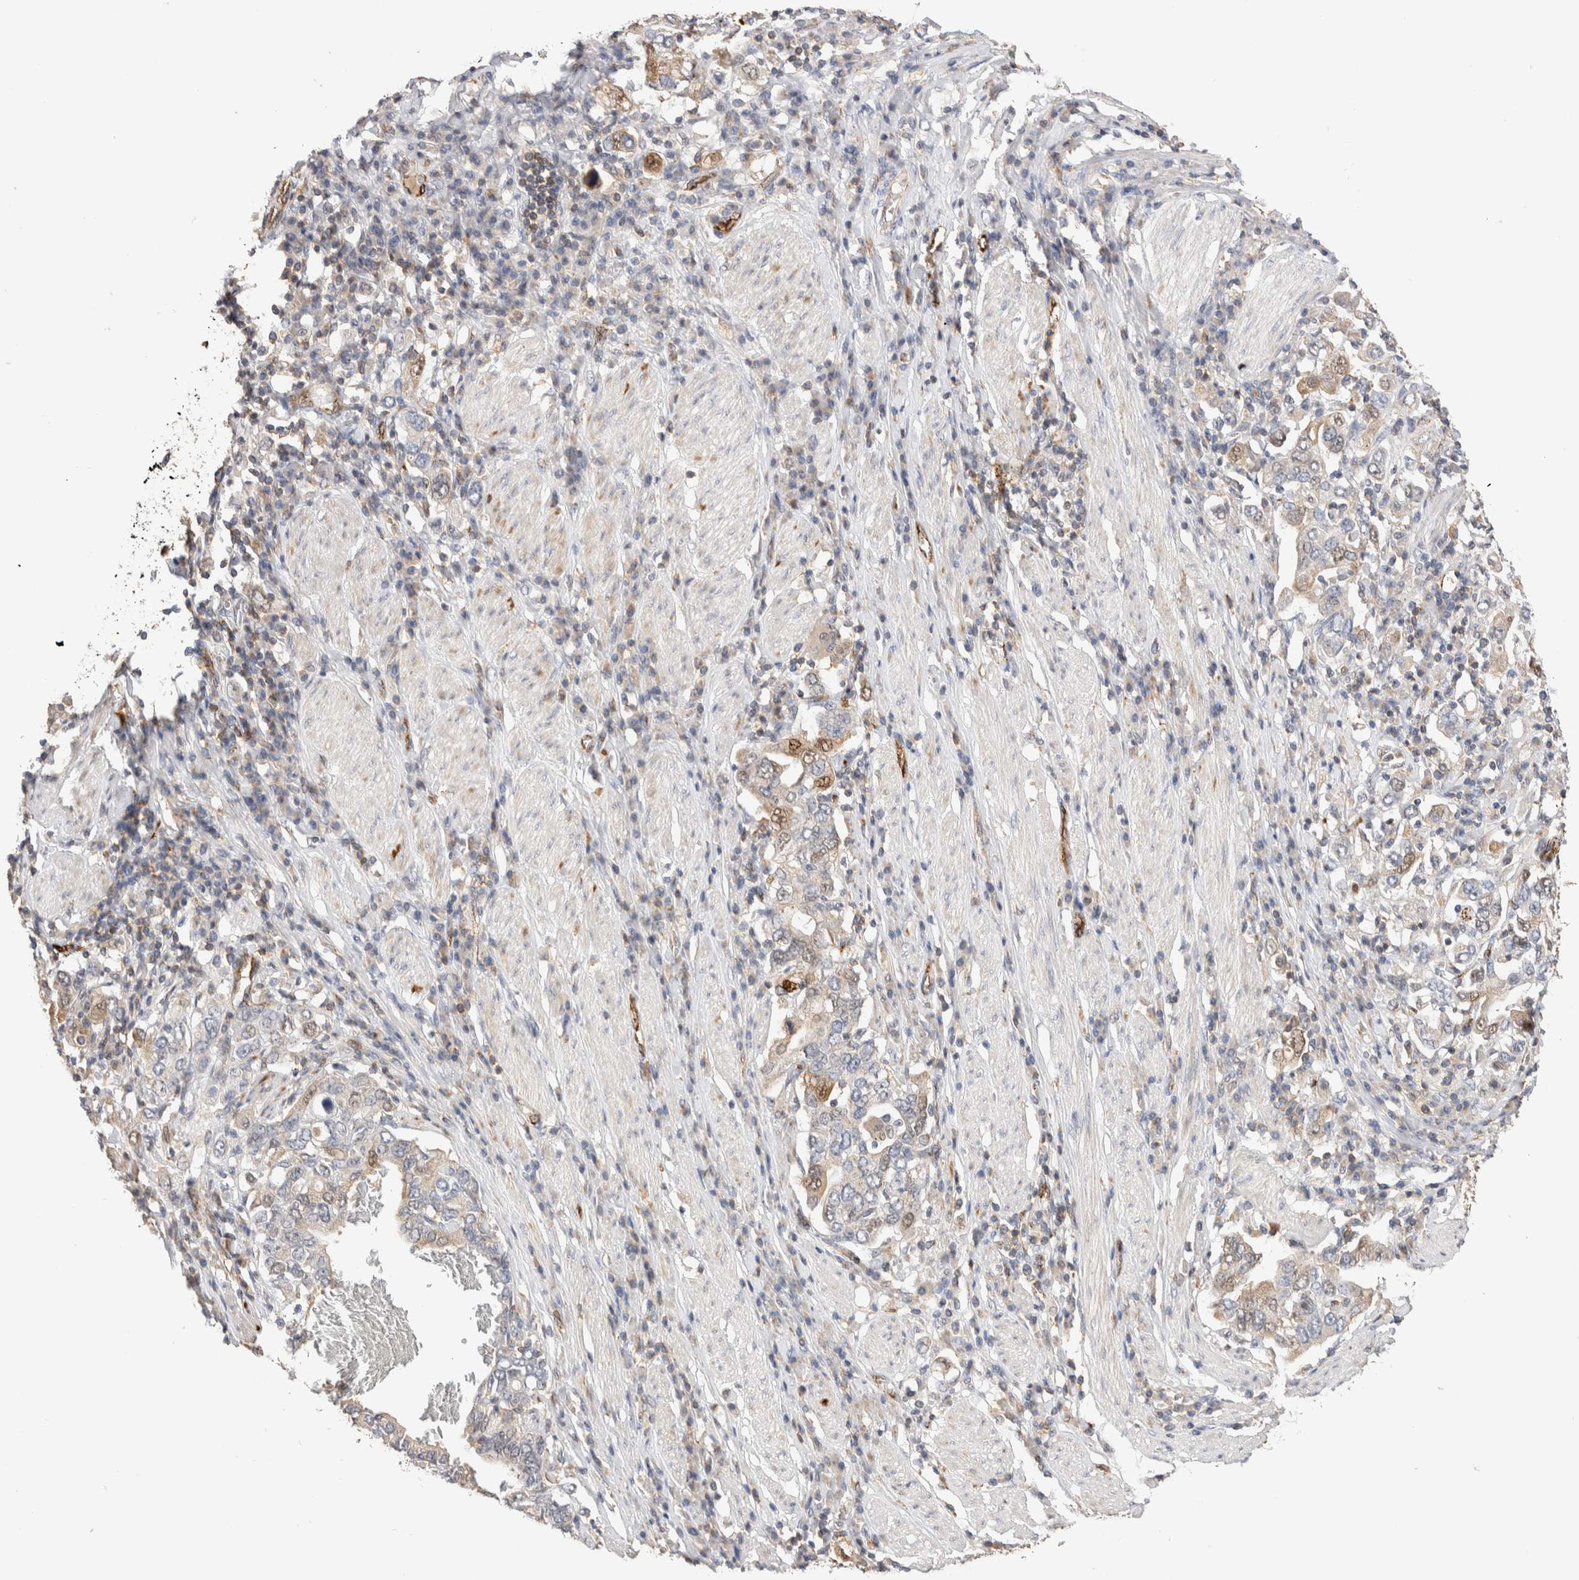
{"staining": {"intensity": "moderate", "quantity": "<25%", "location": "cytoplasmic/membranous,nuclear"}, "tissue": "stomach cancer", "cell_type": "Tumor cells", "image_type": "cancer", "snomed": [{"axis": "morphology", "description": "Adenocarcinoma, NOS"}, {"axis": "topography", "description": "Stomach, upper"}], "caption": "This histopathology image demonstrates immunohistochemistry (IHC) staining of stomach adenocarcinoma, with low moderate cytoplasmic/membranous and nuclear expression in about <25% of tumor cells.", "gene": "NSMAF", "patient": {"sex": "male", "age": 62}}